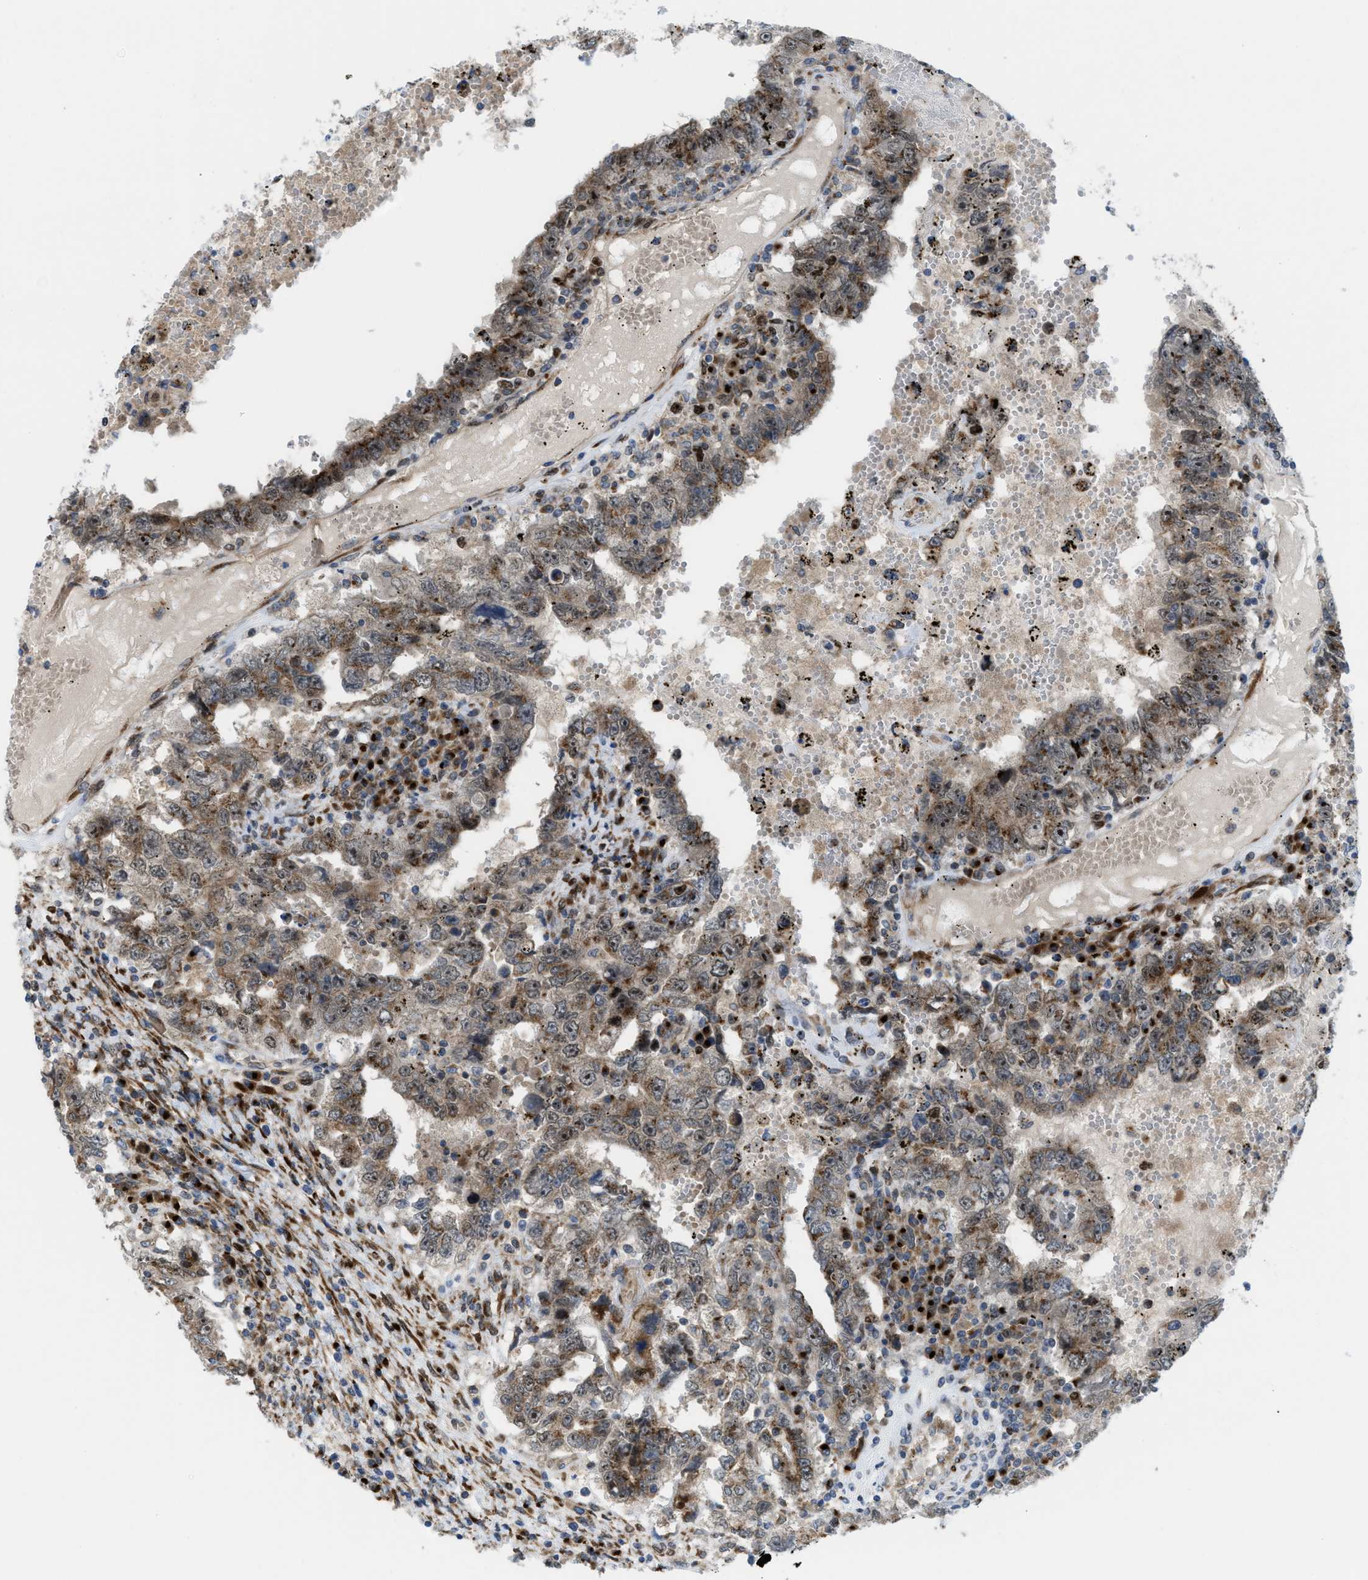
{"staining": {"intensity": "moderate", "quantity": "<25%", "location": "cytoplasmic/membranous,nuclear"}, "tissue": "testis cancer", "cell_type": "Tumor cells", "image_type": "cancer", "snomed": [{"axis": "morphology", "description": "Carcinoma, Embryonal, NOS"}, {"axis": "topography", "description": "Testis"}], "caption": "Moderate cytoplasmic/membranous and nuclear expression is seen in about <25% of tumor cells in testis cancer (embryonal carcinoma). The staining is performed using DAB brown chromogen to label protein expression. The nuclei are counter-stained blue using hematoxylin.", "gene": "SLC38A10", "patient": {"sex": "male", "age": 26}}